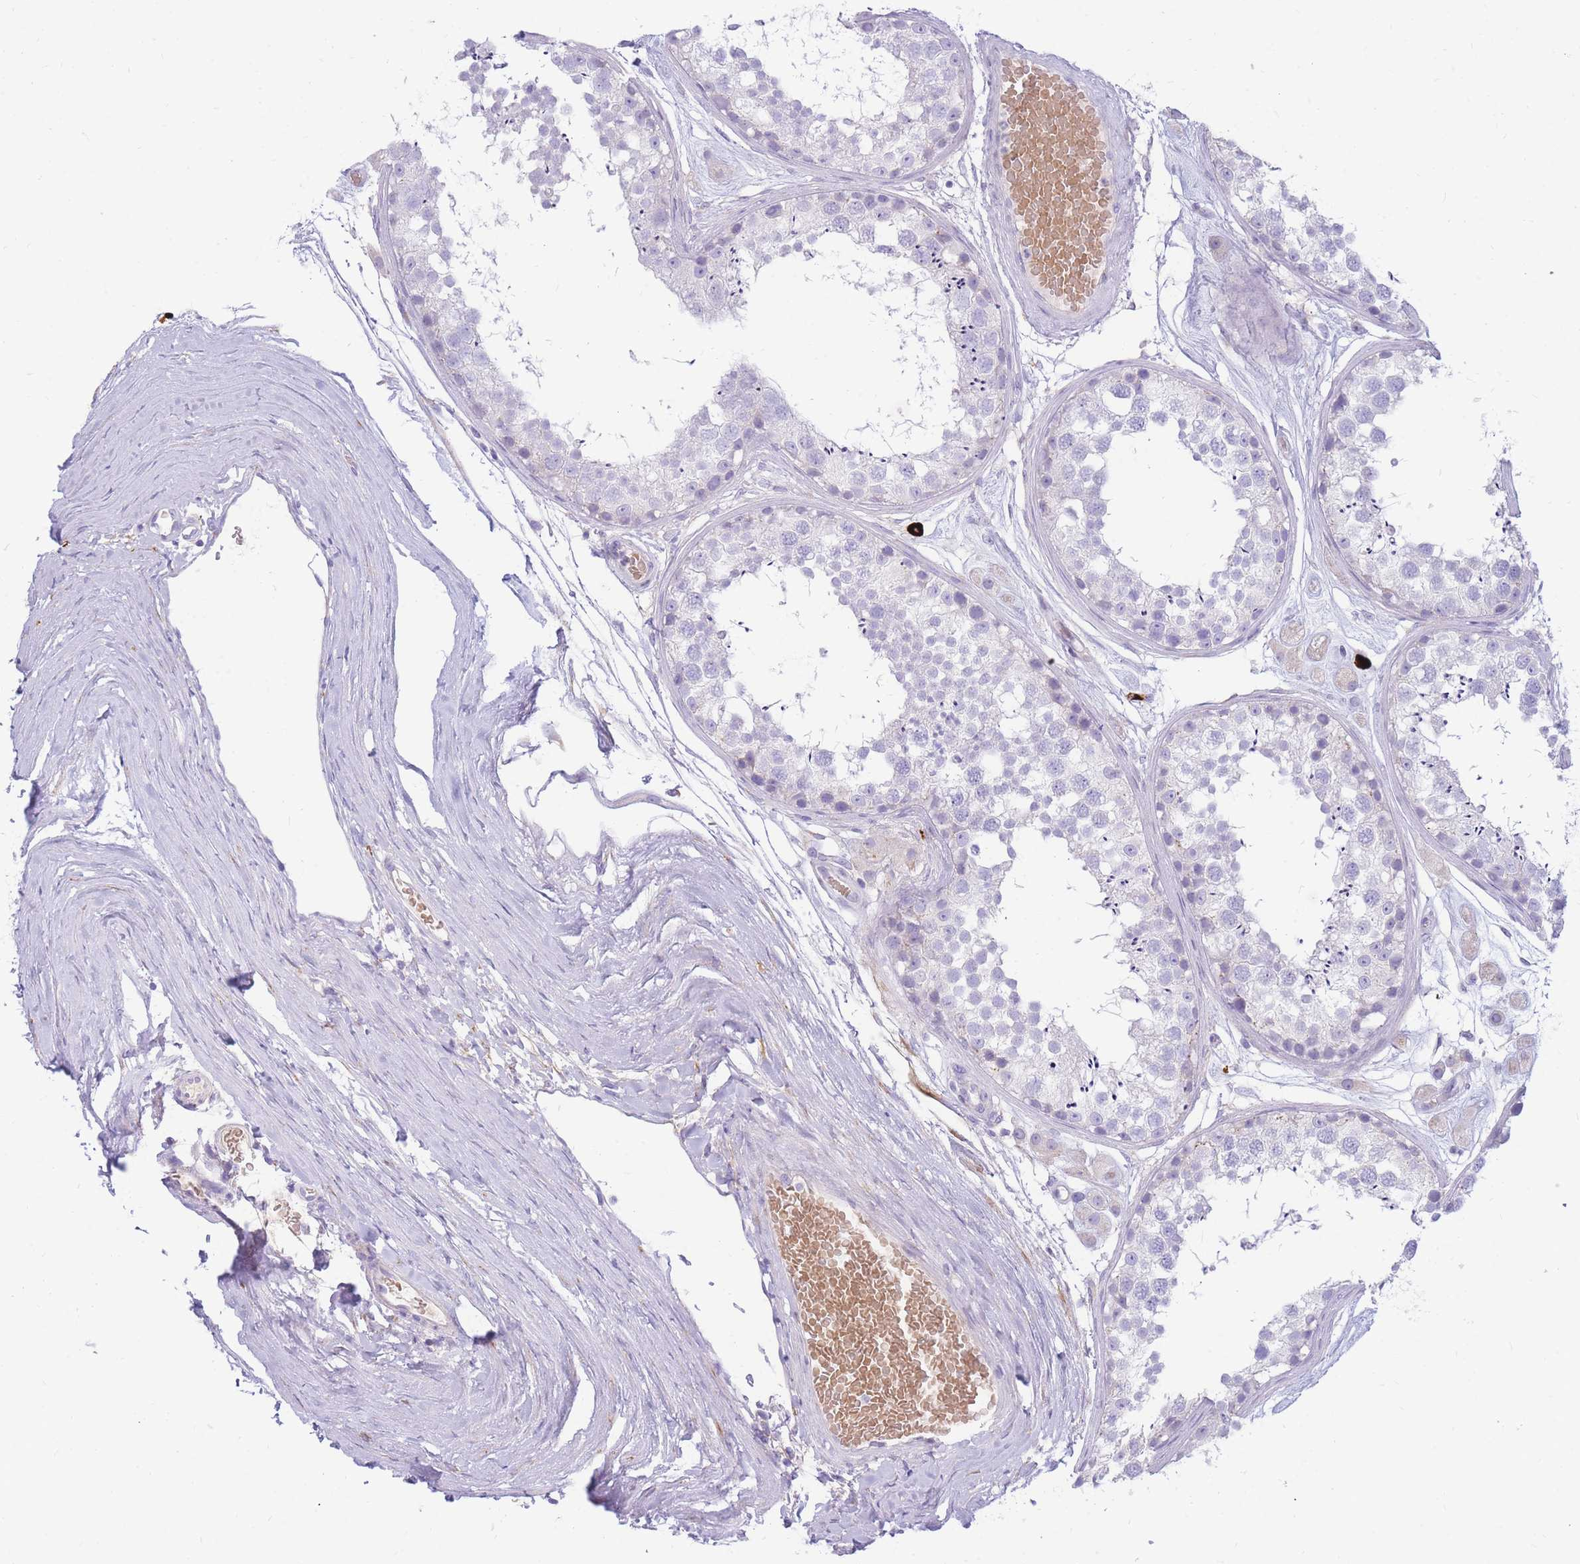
{"staining": {"intensity": "negative", "quantity": "none", "location": "none"}, "tissue": "testis", "cell_type": "Cells in seminiferous ducts", "image_type": "normal", "snomed": [{"axis": "morphology", "description": "Normal tissue, NOS"}, {"axis": "topography", "description": "Testis"}], "caption": "Immunohistochemistry of normal testis exhibits no positivity in cells in seminiferous ducts. Brightfield microscopy of IHC stained with DAB (brown) and hematoxylin (blue), captured at high magnification.", "gene": "TPSAB1", "patient": {"sex": "male", "age": 25}}